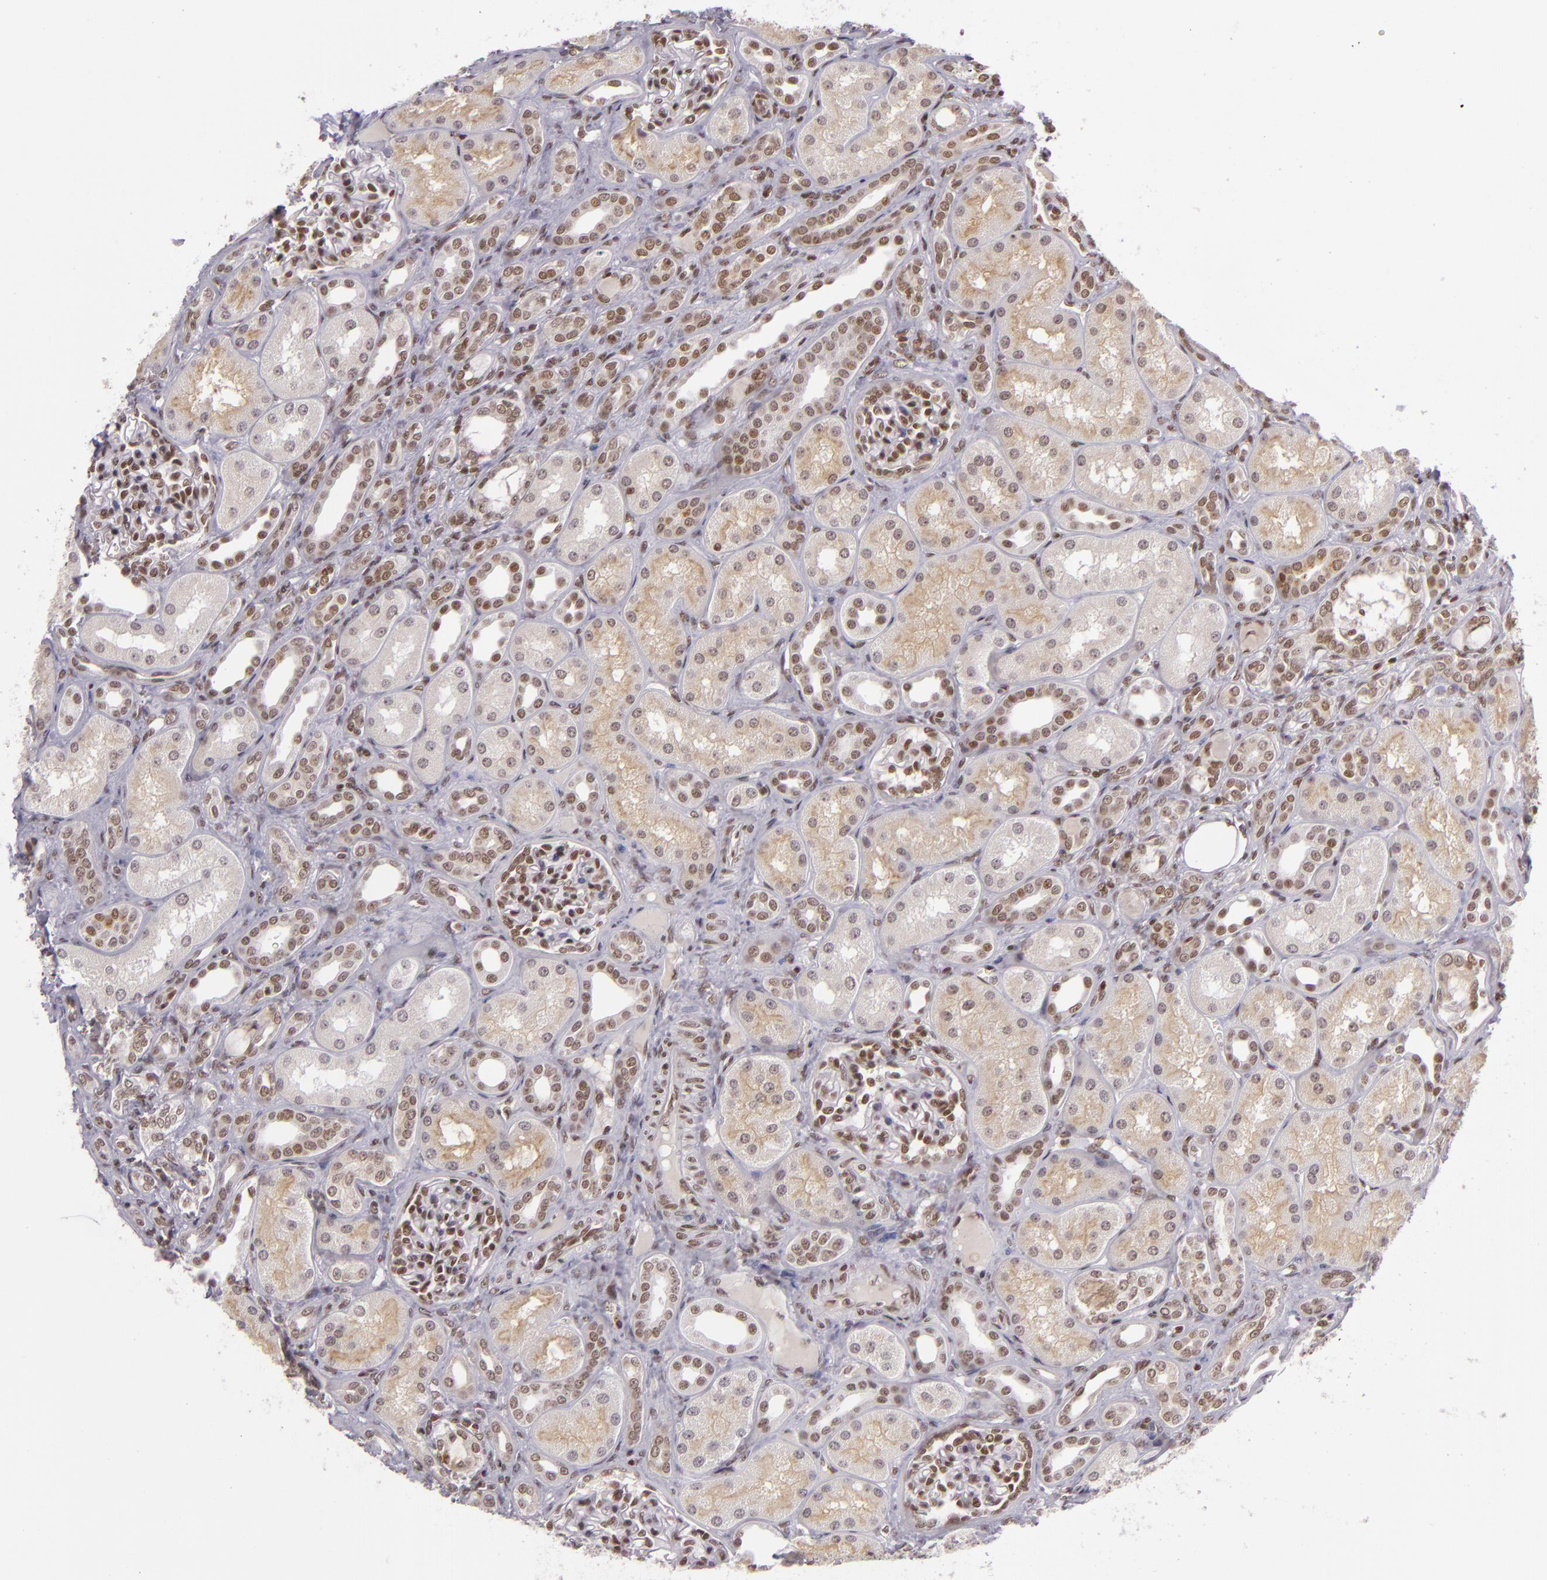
{"staining": {"intensity": "moderate", "quantity": ">75%", "location": "nuclear"}, "tissue": "kidney", "cell_type": "Cells in glomeruli", "image_type": "normal", "snomed": [{"axis": "morphology", "description": "Normal tissue, NOS"}, {"axis": "topography", "description": "Kidney"}], "caption": "Immunohistochemical staining of normal kidney shows >75% levels of moderate nuclear protein positivity in about >75% of cells in glomeruli.", "gene": "ZFX", "patient": {"sex": "male", "age": 7}}